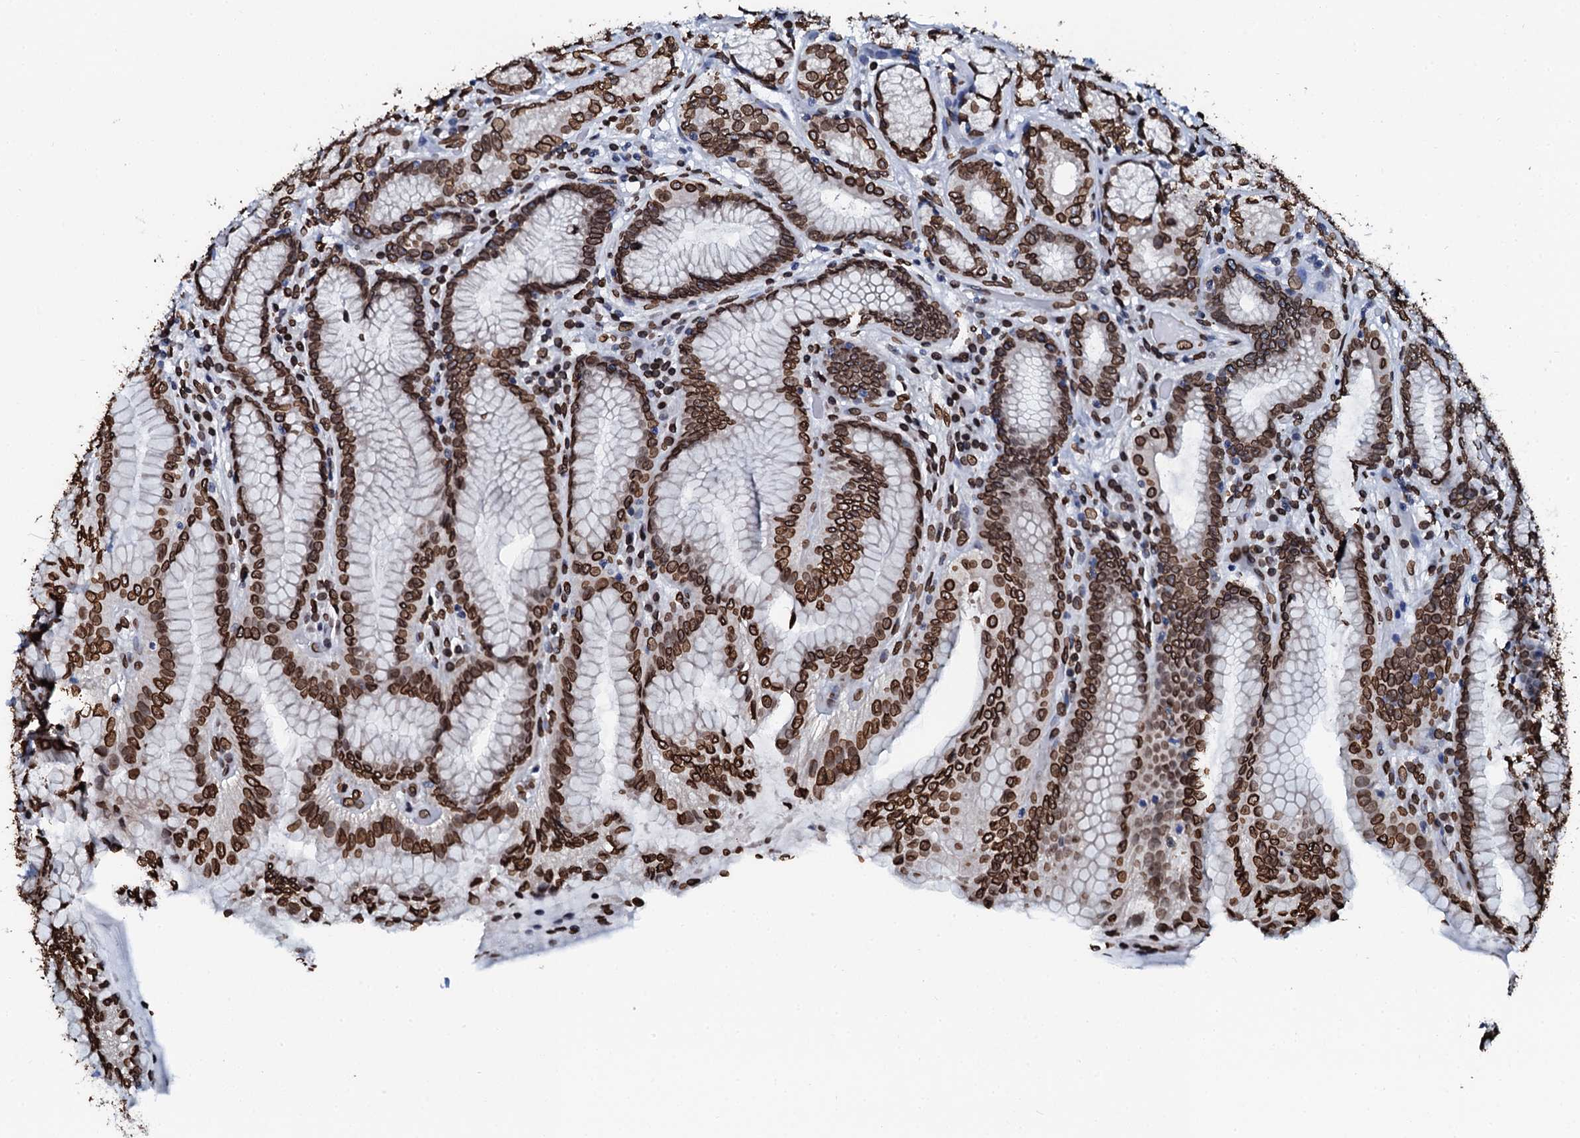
{"staining": {"intensity": "strong", "quantity": ">75%", "location": "nuclear"}, "tissue": "stomach", "cell_type": "Glandular cells", "image_type": "normal", "snomed": [{"axis": "morphology", "description": "Normal tissue, NOS"}, {"axis": "topography", "description": "Stomach, upper"}, {"axis": "topography", "description": "Stomach, lower"}], "caption": "Immunohistochemical staining of normal stomach reveals >75% levels of strong nuclear protein expression in approximately >75% of glandular cells. (Brightfield microscopy of DAB IHC at high magnification).", "gene": "KATNAL2", "patient": {"sex": "female", "age": 76}}